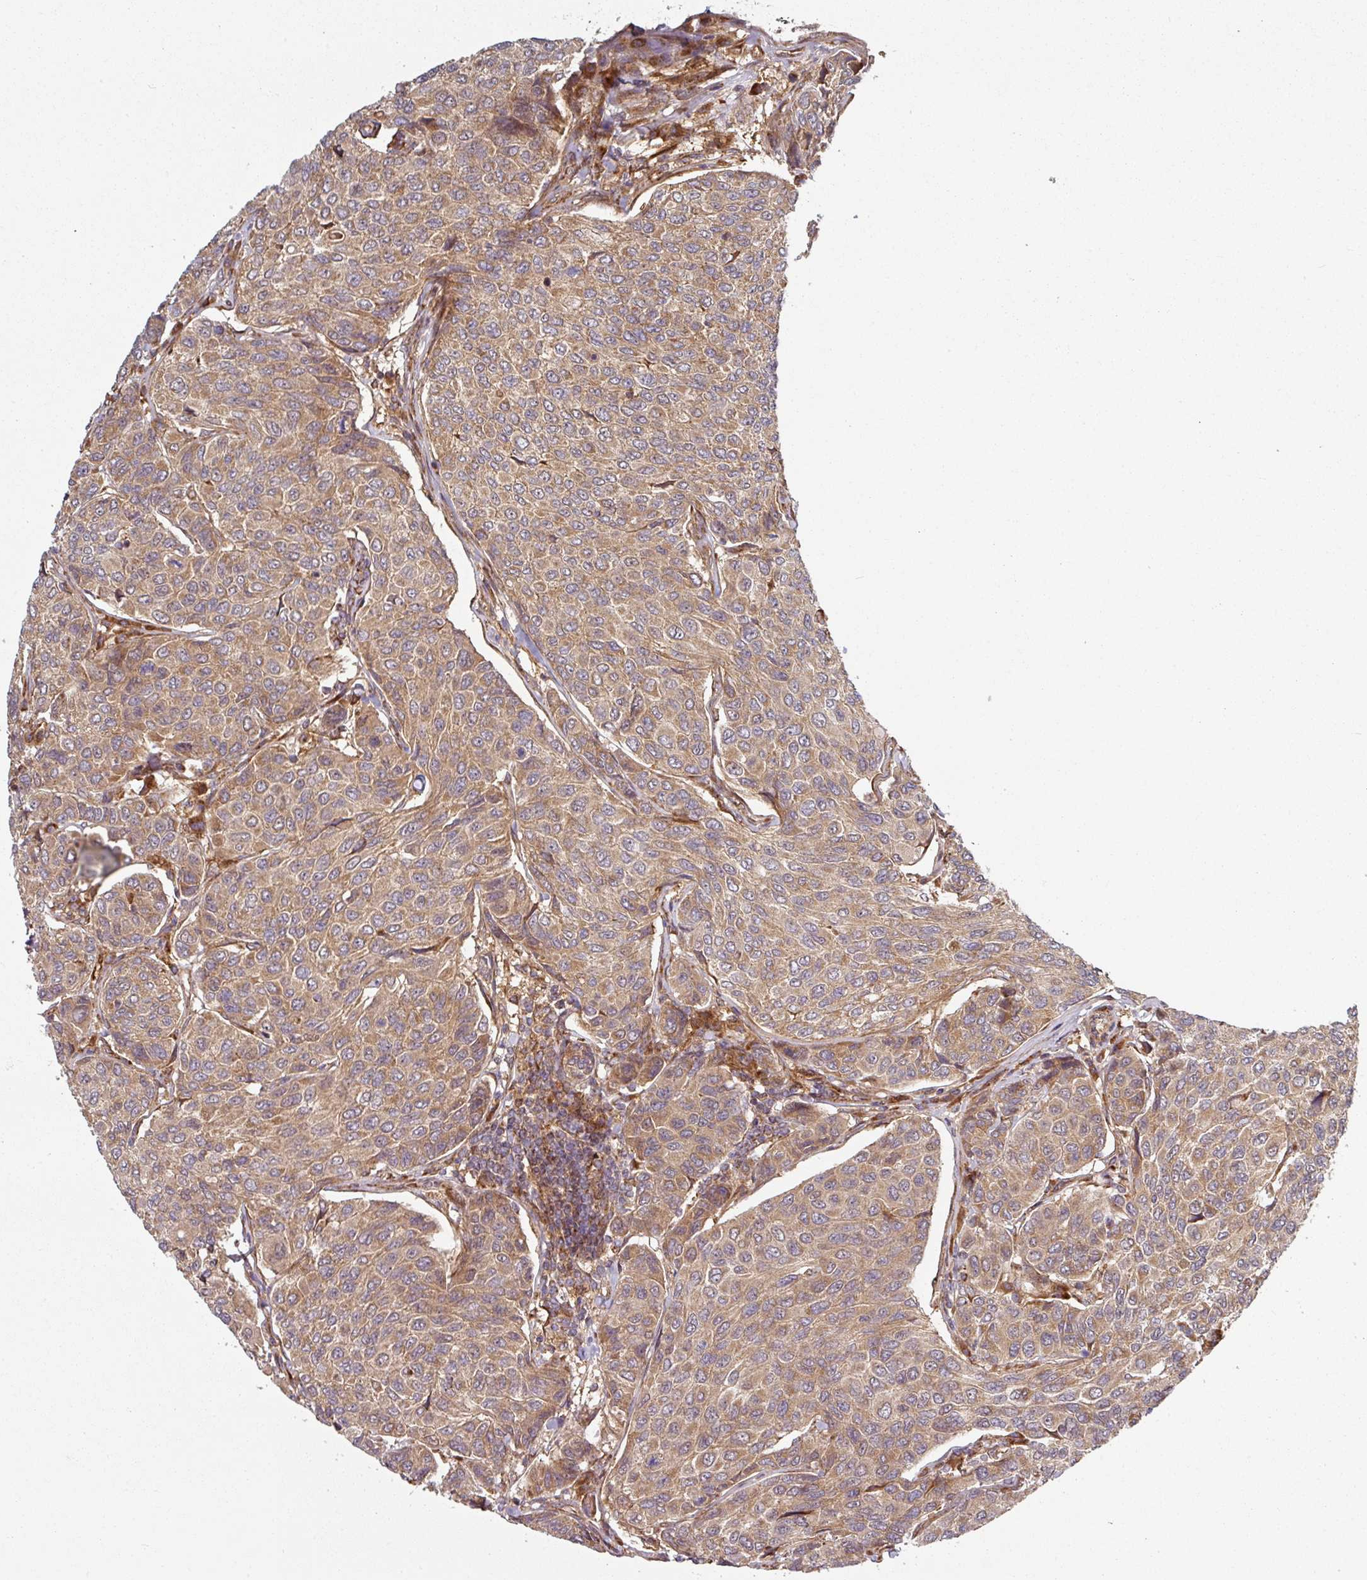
{"staining": {"intensity": "moderate", "quantity": ">75%", "location": "cytoplasmic/membranous"}, "tissue": "breast cancer", "cell_type": "Tumor cells", "image_type": "cancer", "snomed": [{"axis": "morphology", "description": "Duct carcinoma"}, {"axis": "topography", "description": "Breast"}], "caption": "Immunohistochemistry staining of intraductal carcinoma (breast), which shows medium levels of moderate cytoplasmic/membranous expression in about >75% of tumor cells indicating moderate cytoplasmic/membranous protein positivity. The staining was performed using DAB (brown) for protein detection and nuclei were counterstained in hematoxylin (blue).", "gene": "RAB5A", "patient": {"sex": "female", "age": 55}}